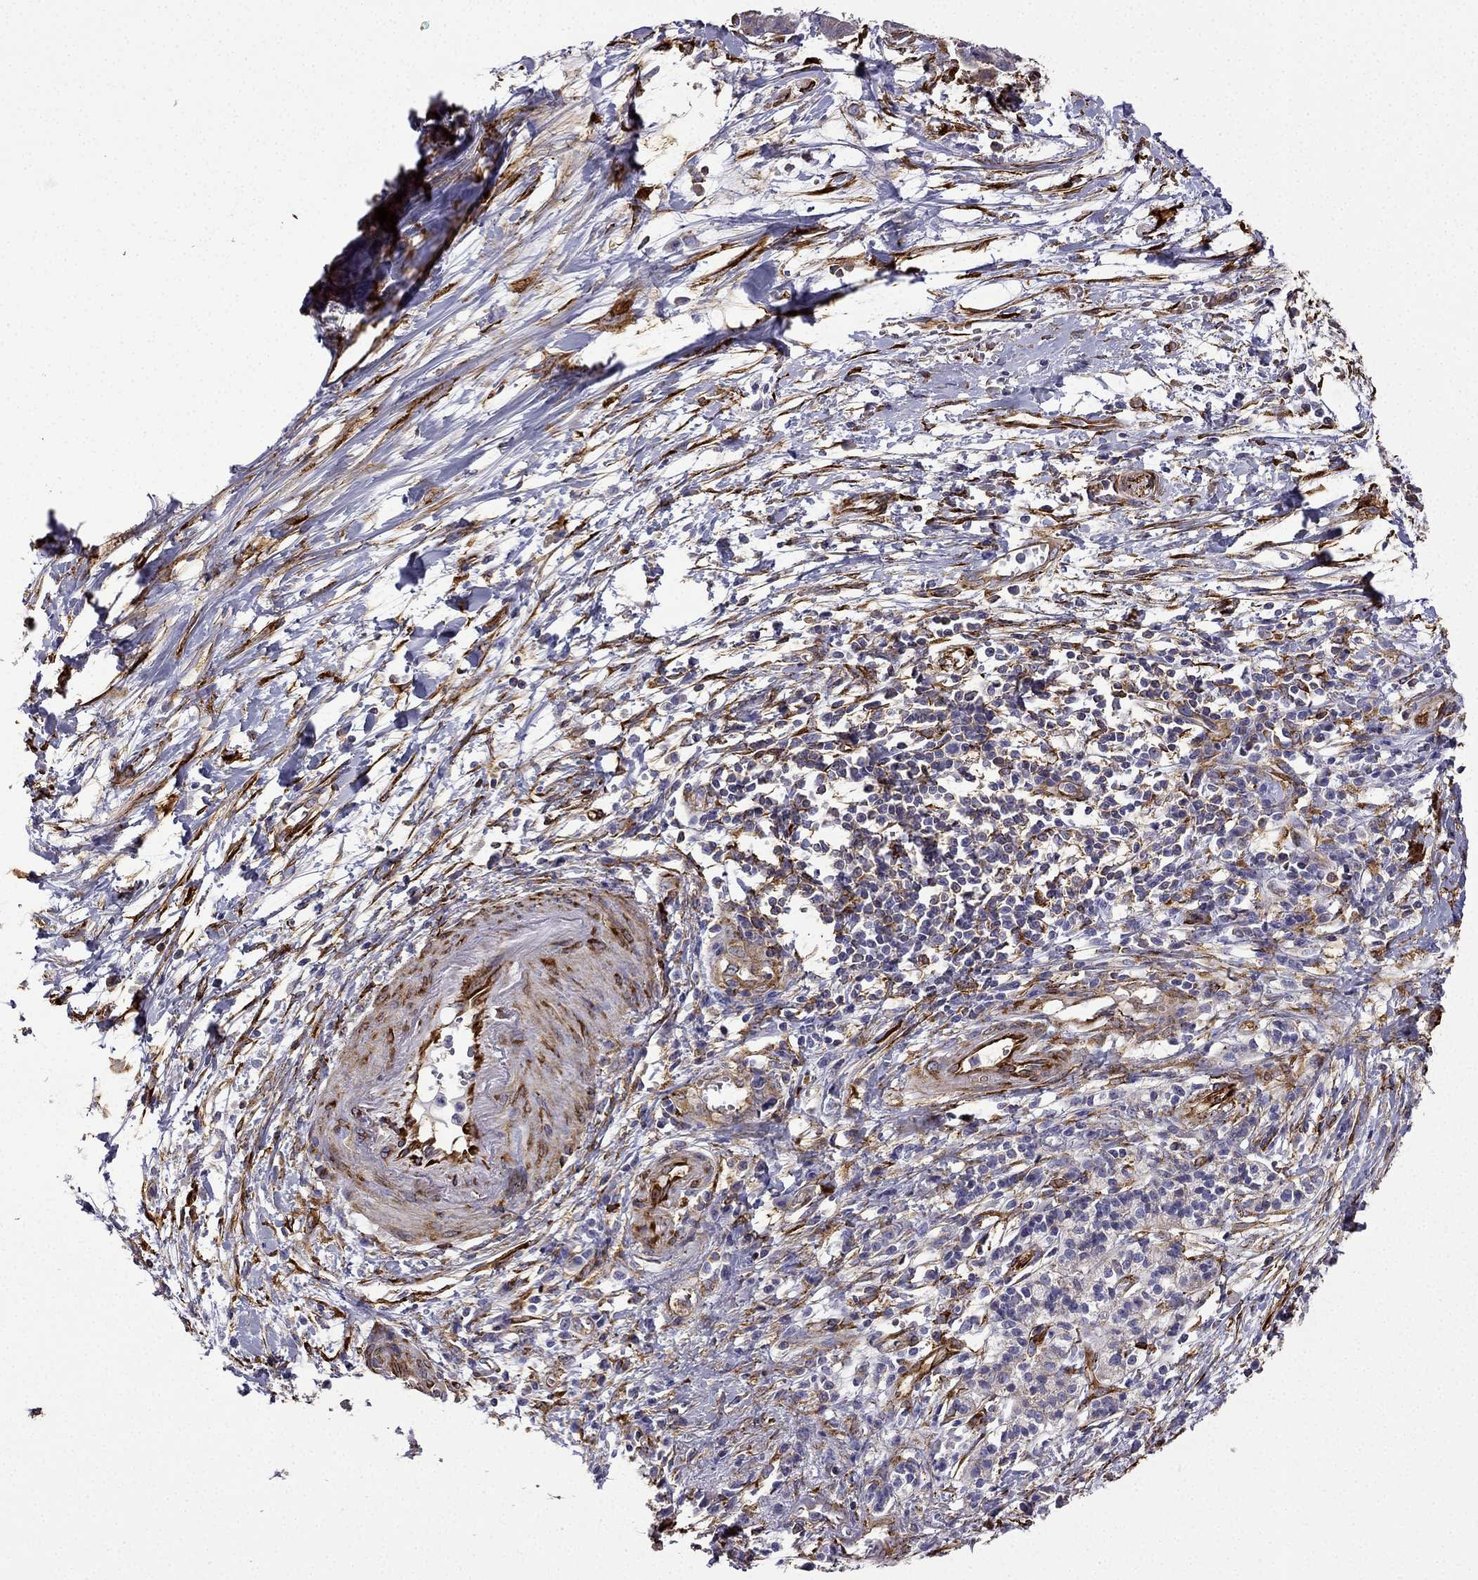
{"staining": {"intensity": "moderate", "quantity": "<25%", "location": "cytoplasmic/membranous"}, "tissue": "pancreatic cancer", "cell_type": "Tumor cells", "image_type": "cancer", "snomed": [{"axis": "morphology", "description": "Normal tissue, NOS"}, {"axis": "morphology", "description": "Adenocarcinoma, NOS"}, {"axis": "topography", "description": "Lymph node"}, {"axis": "topography", "description": "Pancreas"}], "caption": "Immunohistochemistry micrograph of neoplastic tissue: pancreatic adenocarcinoma stained using immunohistochemistry reveals low levels of moderate protein expression localized specifically in the cytoplasmic/membranous of tumor cells, appearing as a cytoplasmic/membranous brown color.", "gene": "MAP4", "patient": {"sex": "female", "age": 58}}